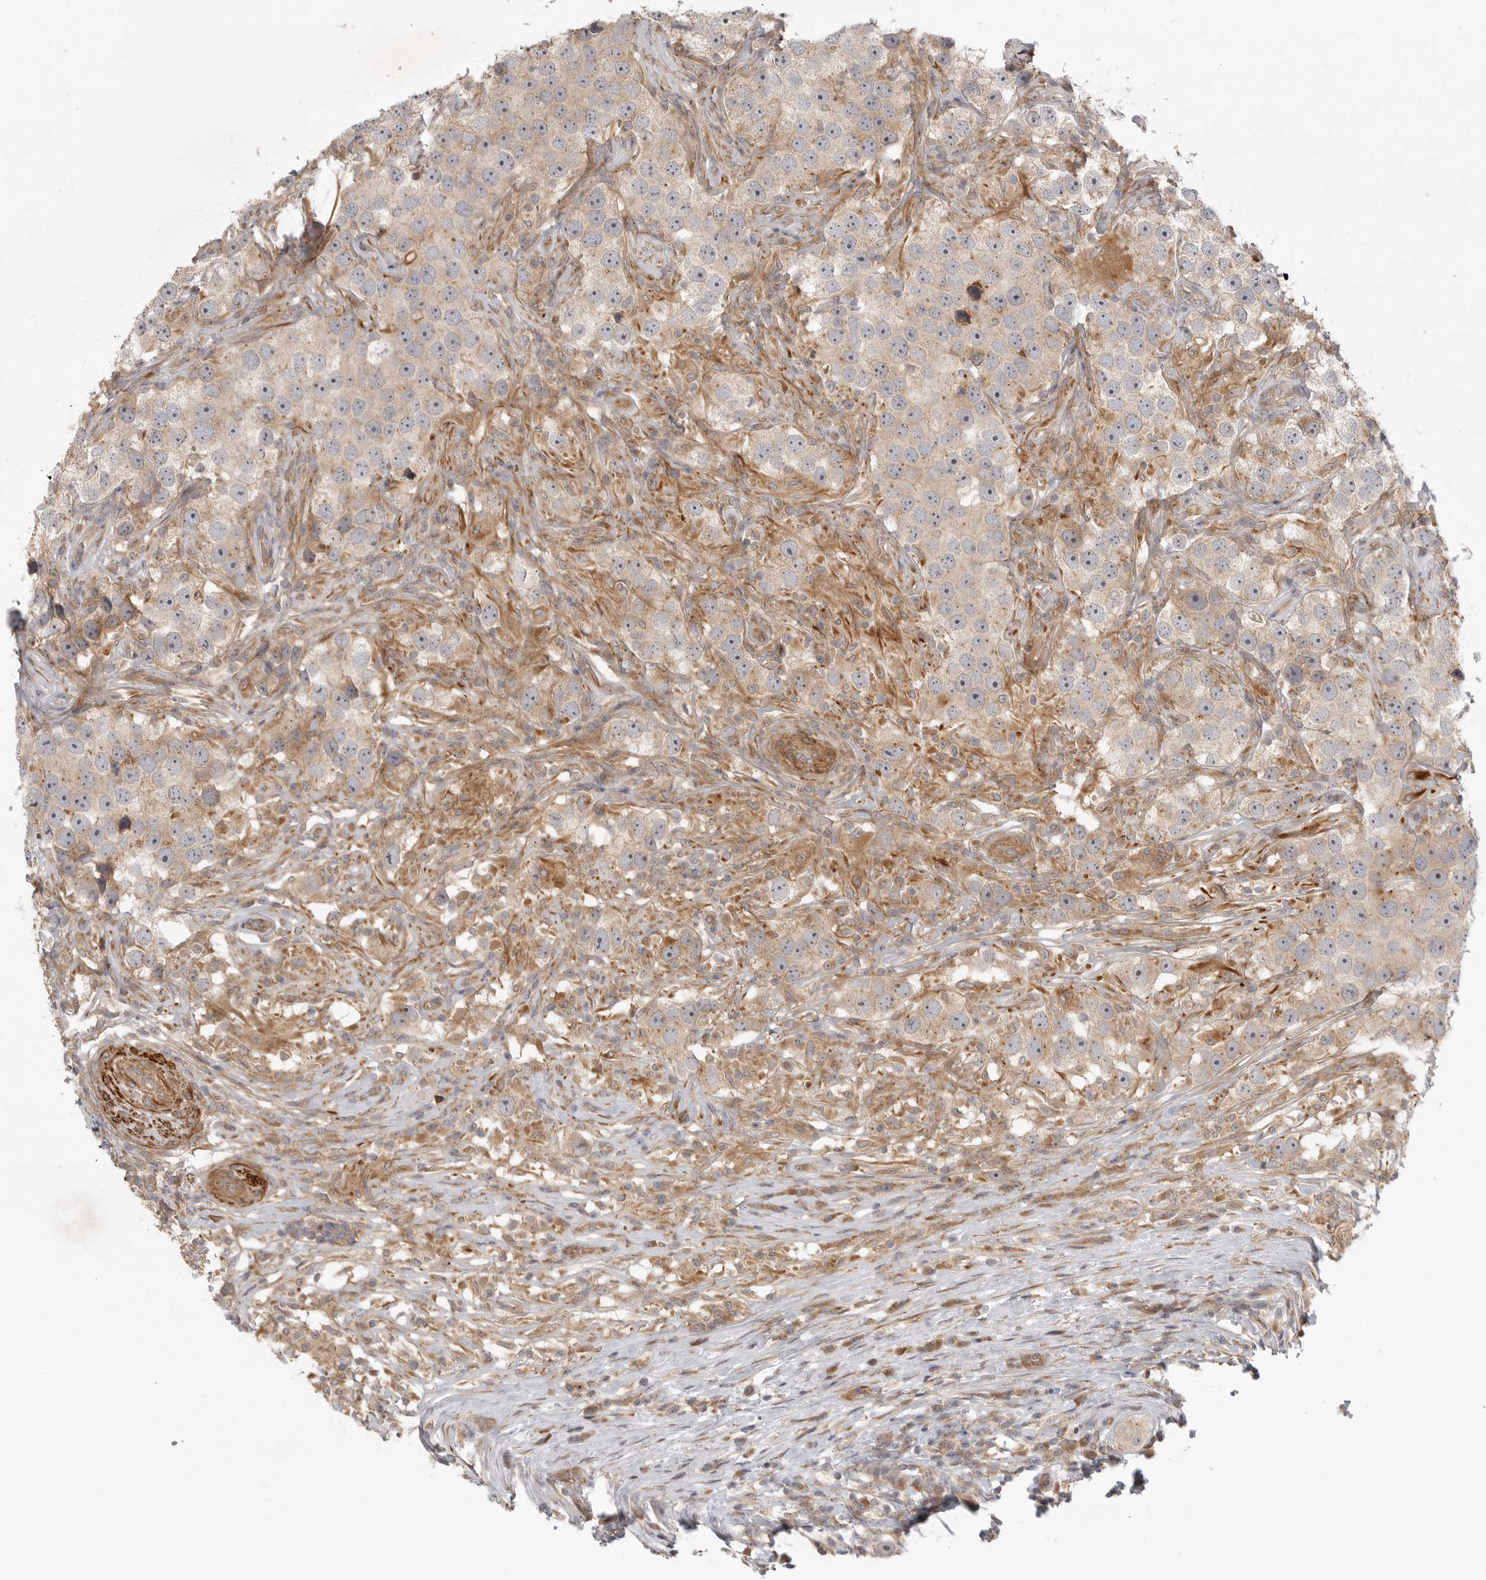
{"staining": {"intensity": "weak", "quantity": ">75%", "location": "cytoplasmic/membranous"}, "tissue": "testis cancer", "cell_type": "Tumor cells", "image_type": "cancer", "snomed": [{"axis": "morphology", "description": "Seminoma, NOS"}, {"axis": "topography", "description": "Testis"}], "caption": "Immunohistochemical staining of testis seminoma displays low levels of weak cytoplasmic/membranous protein expression in about >75% of tumor cells. Nuclei are stained in blue.", "gene": "CCPG1", "patient": {"sex": "male", "age": 49}}